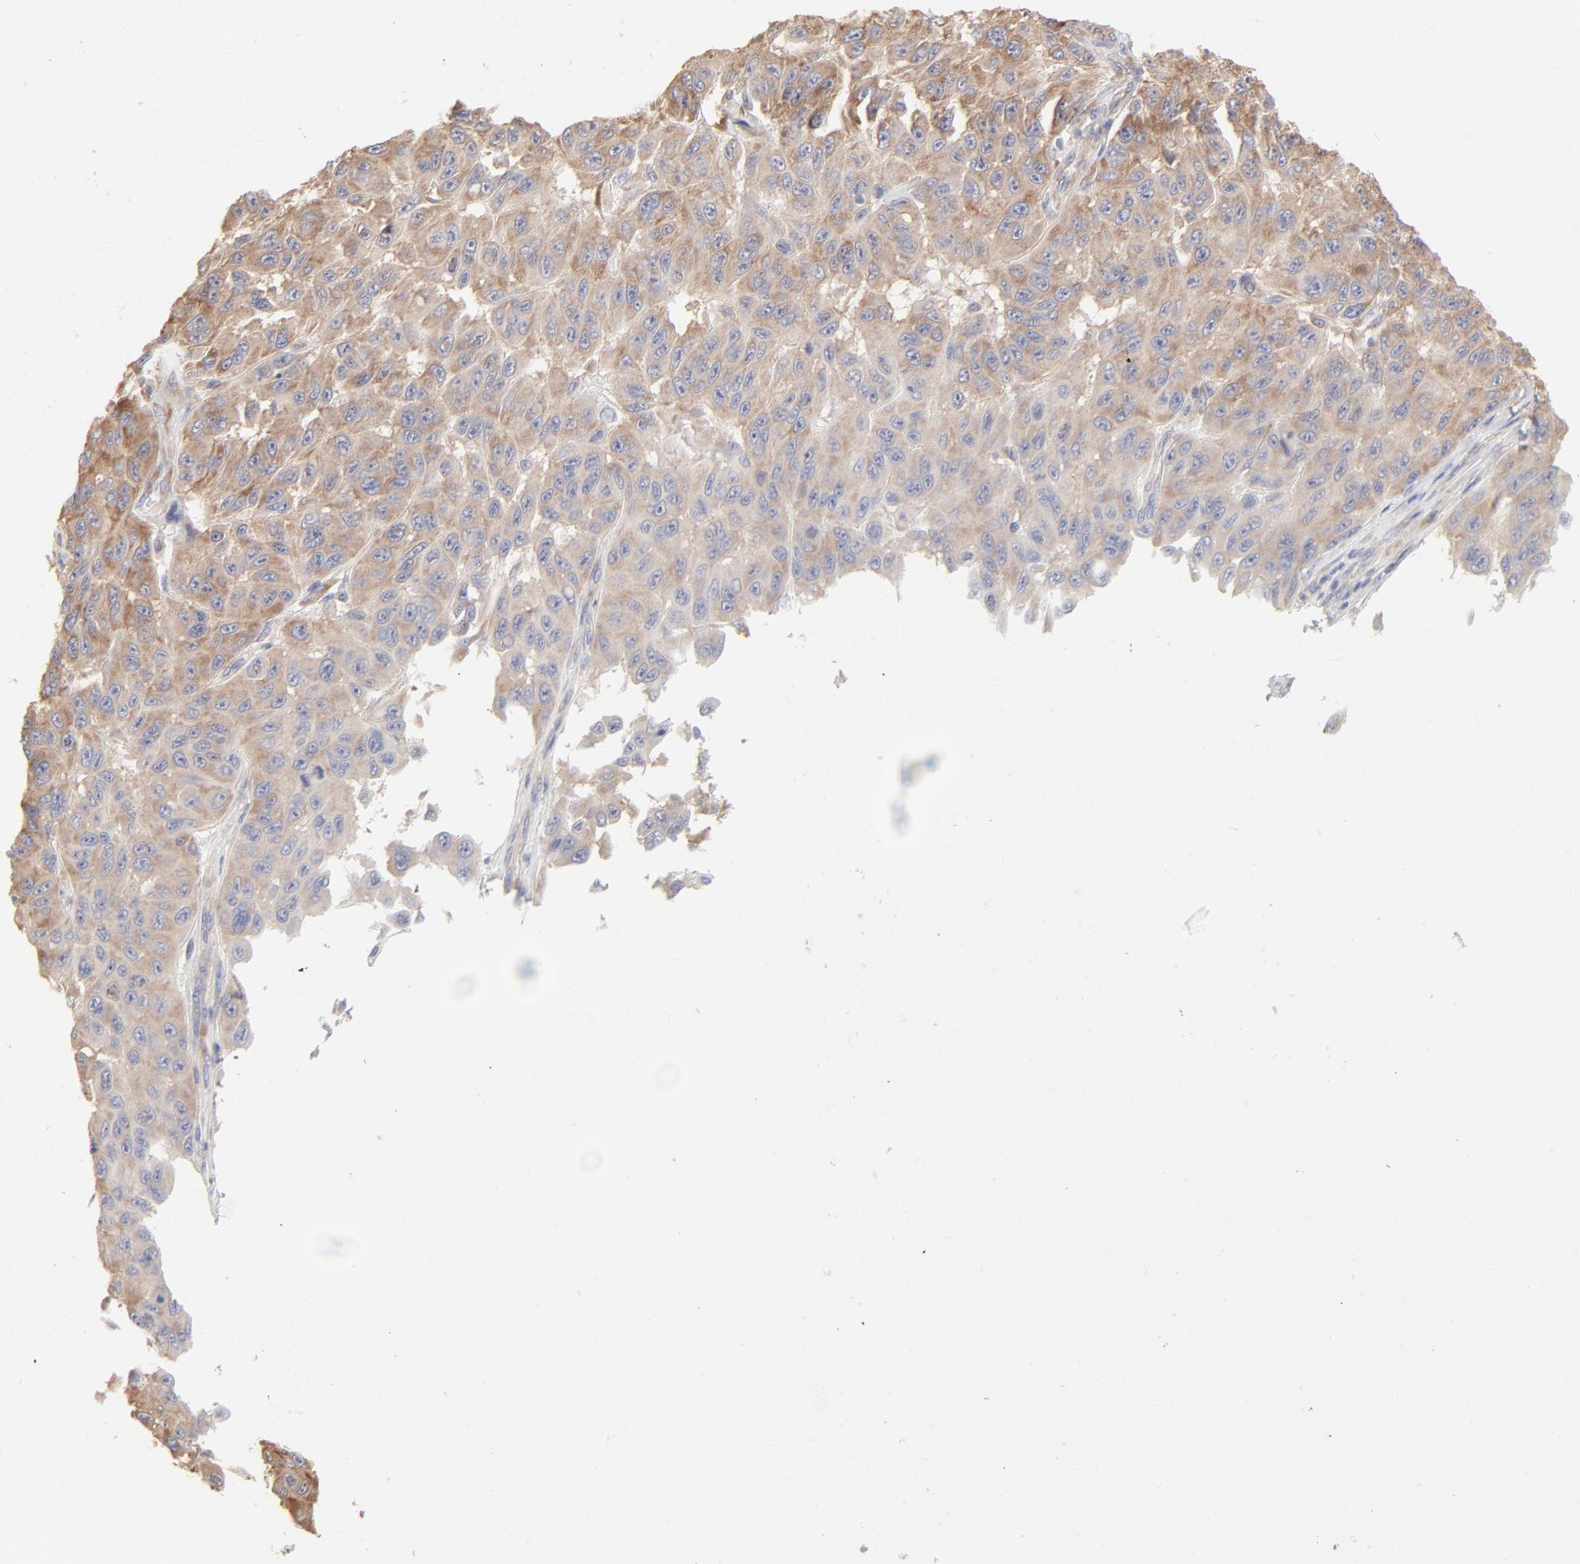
{"staining": {"intensity": "moderate", "quantity": ">75%", "location": "cytoplasmic/membranous"}, "tissue": "melanoma", "cell_type": "Tumor cells", "image_type": "cancer", "snomed": [{"axis": "morphology", "description": "Malignant melanoma, NOS"}, {"axis": "topography", "description": "Skin"}], "caption": "Malignant melanoma stained with a brown dye displays moderate cytoplasmic/membranous positive staining in about >75% of tumor cells.", "gene": "RPS21", "patient": {"sex": "male", "age": 30}}